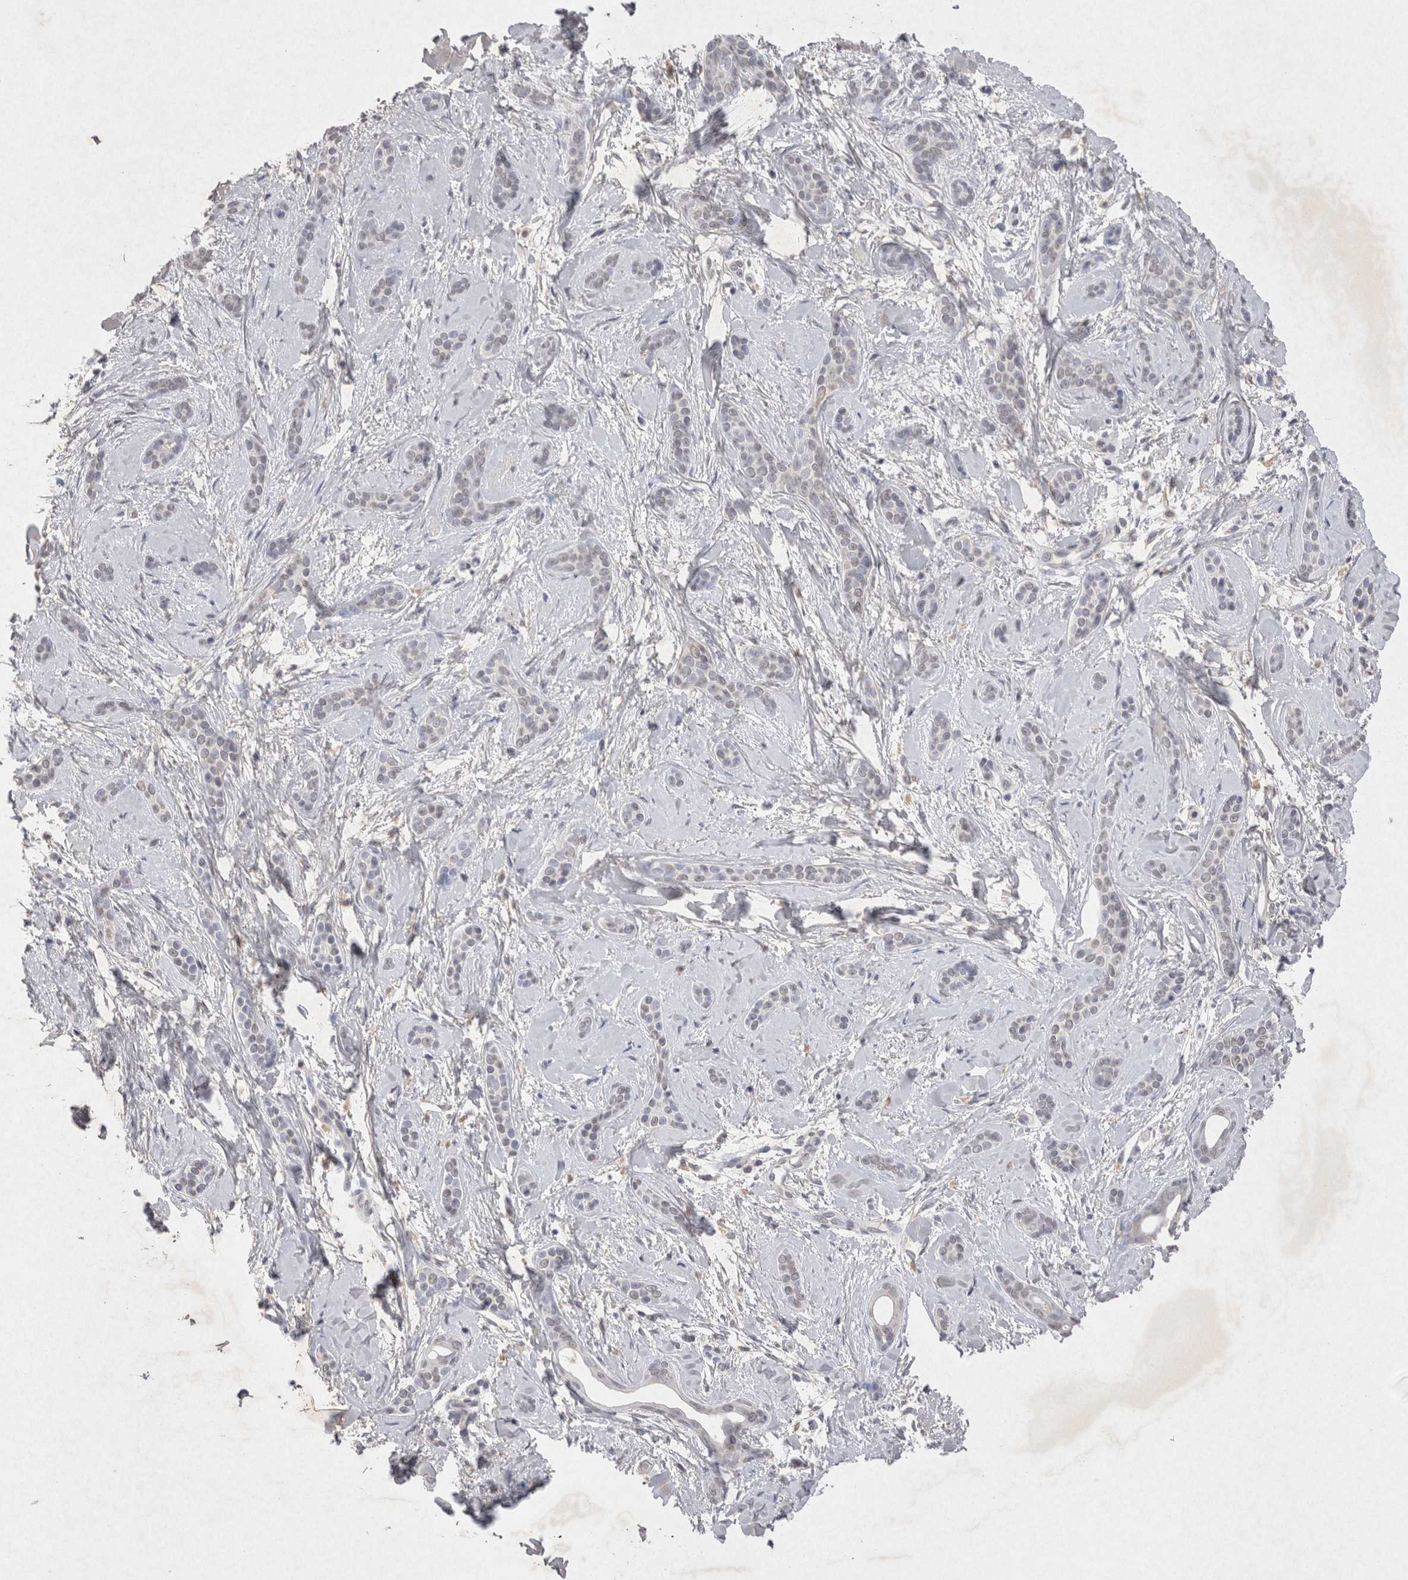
{"staining": {"intensity": "negative", "quantity": "none", "location": "none"}, "tissue": "skin cancer", "cell_type": "Tumor cells", "image_type": "cancer", "snomed": [{"axis": "morphology", "description": "Basal cell carcinoma"}, {"axis": "morphology", "description": "Adnexal tumor, benign"}, {"axis": "topography", "description": "Skin"}], "caption": "Immunohistochemistry micrograph of neoplastic tissue: skin benign adnexal tumor stained with DAB (3,3'-diaminobenzidine) demonstrates no significant protein expression in tumor cells.", "gene": "LYVE1", "patient": {"sex": "female", "age": 42}}